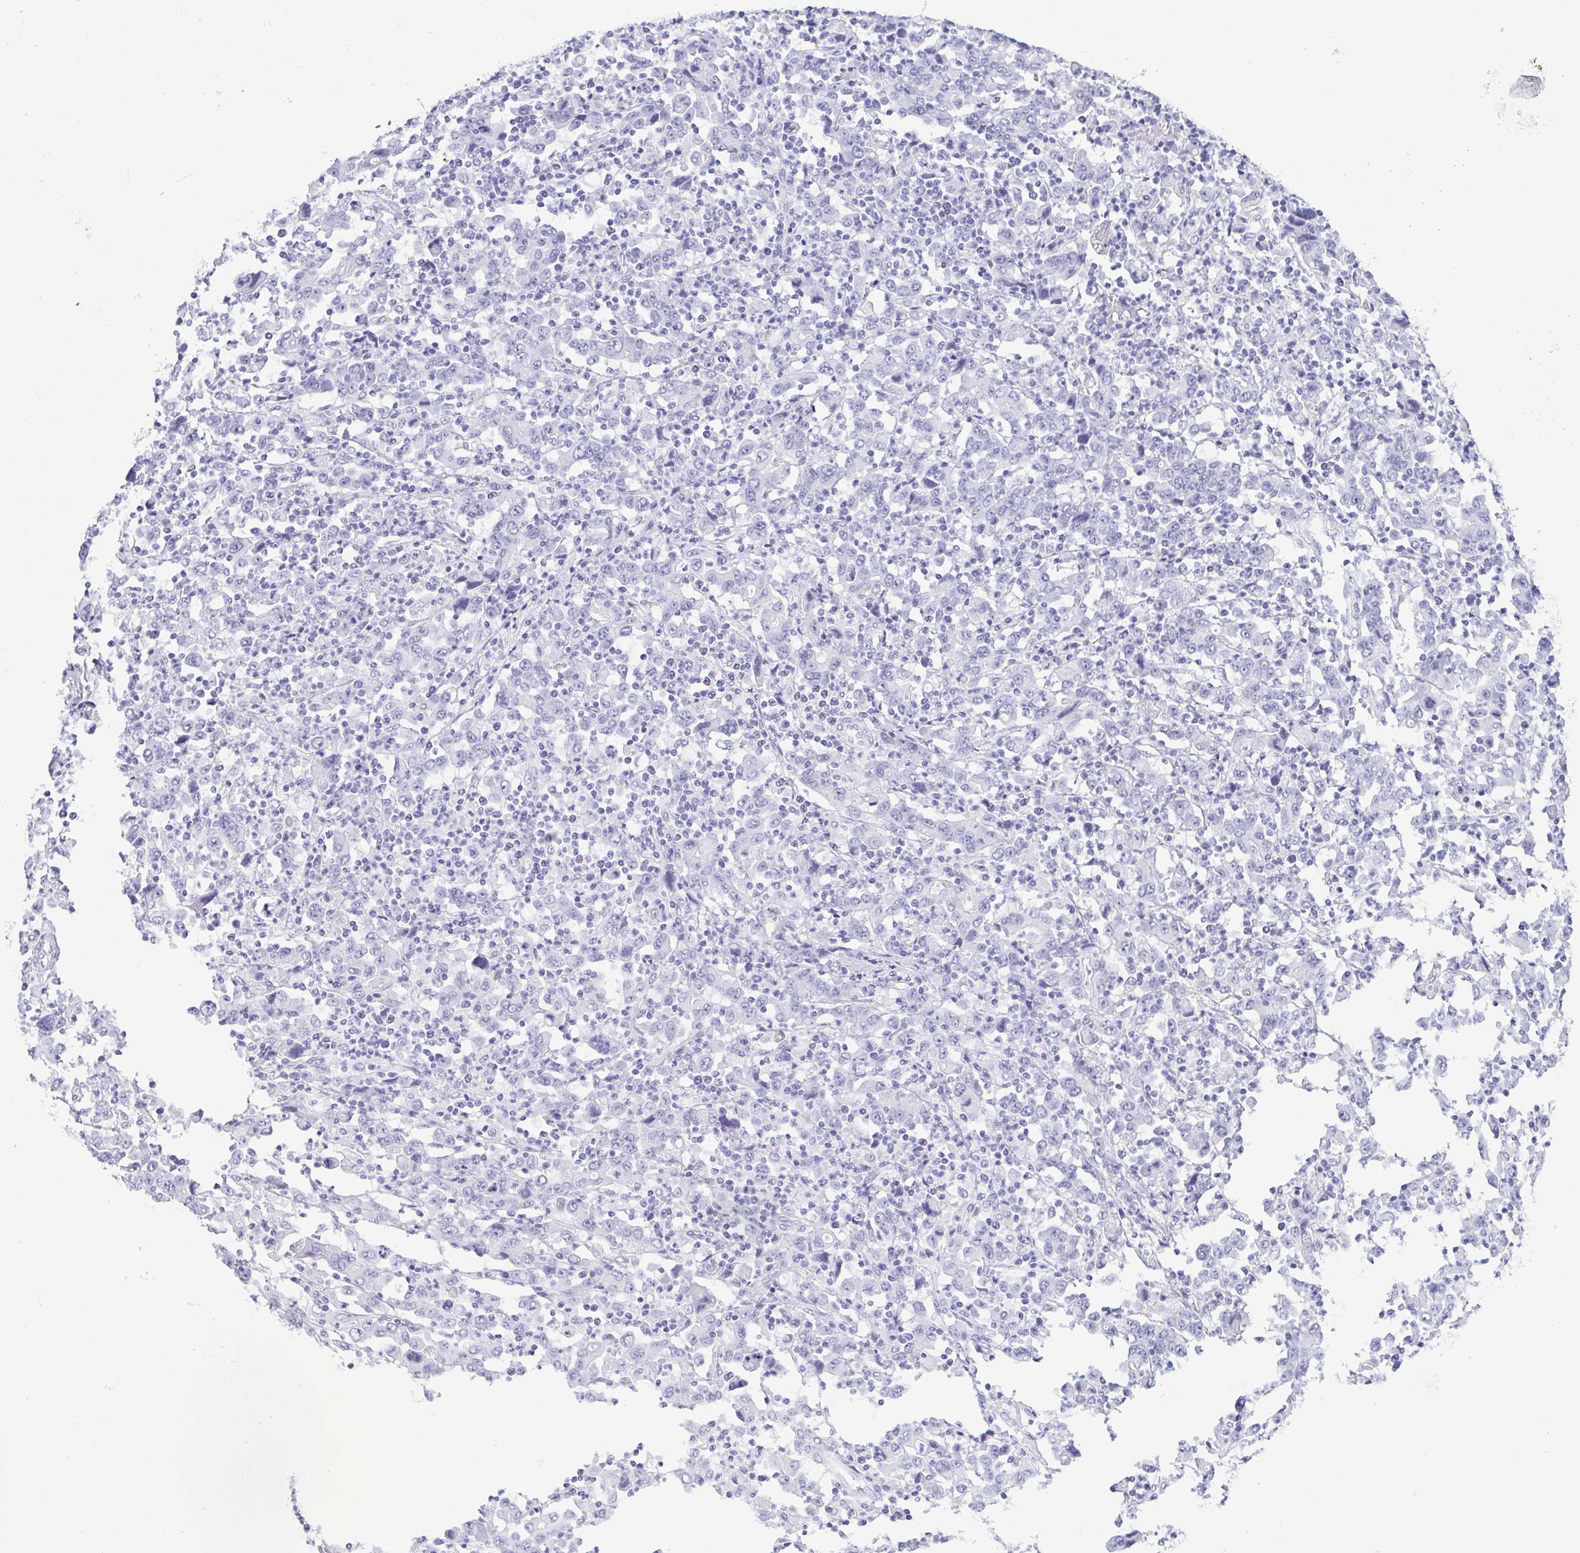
{"staining": {"intensity": "negative", "quantity": "none", "location": "none"}, "tissue": "stomach cancer", "cell_type": "Tumor cells", "image_type": "cancer", "snomed": [{"axis": "morphology", "description": "Adenocarcinoma, NOS"}, {"axis": "topography", "description": "Stomach, upper"}], "caption": "DAB immunohistochemical staining of human stomach cancer displays no significant expression in tumor cells.", "gene": "SUGP2", "patient": {"sex": "male", "age": 69}}